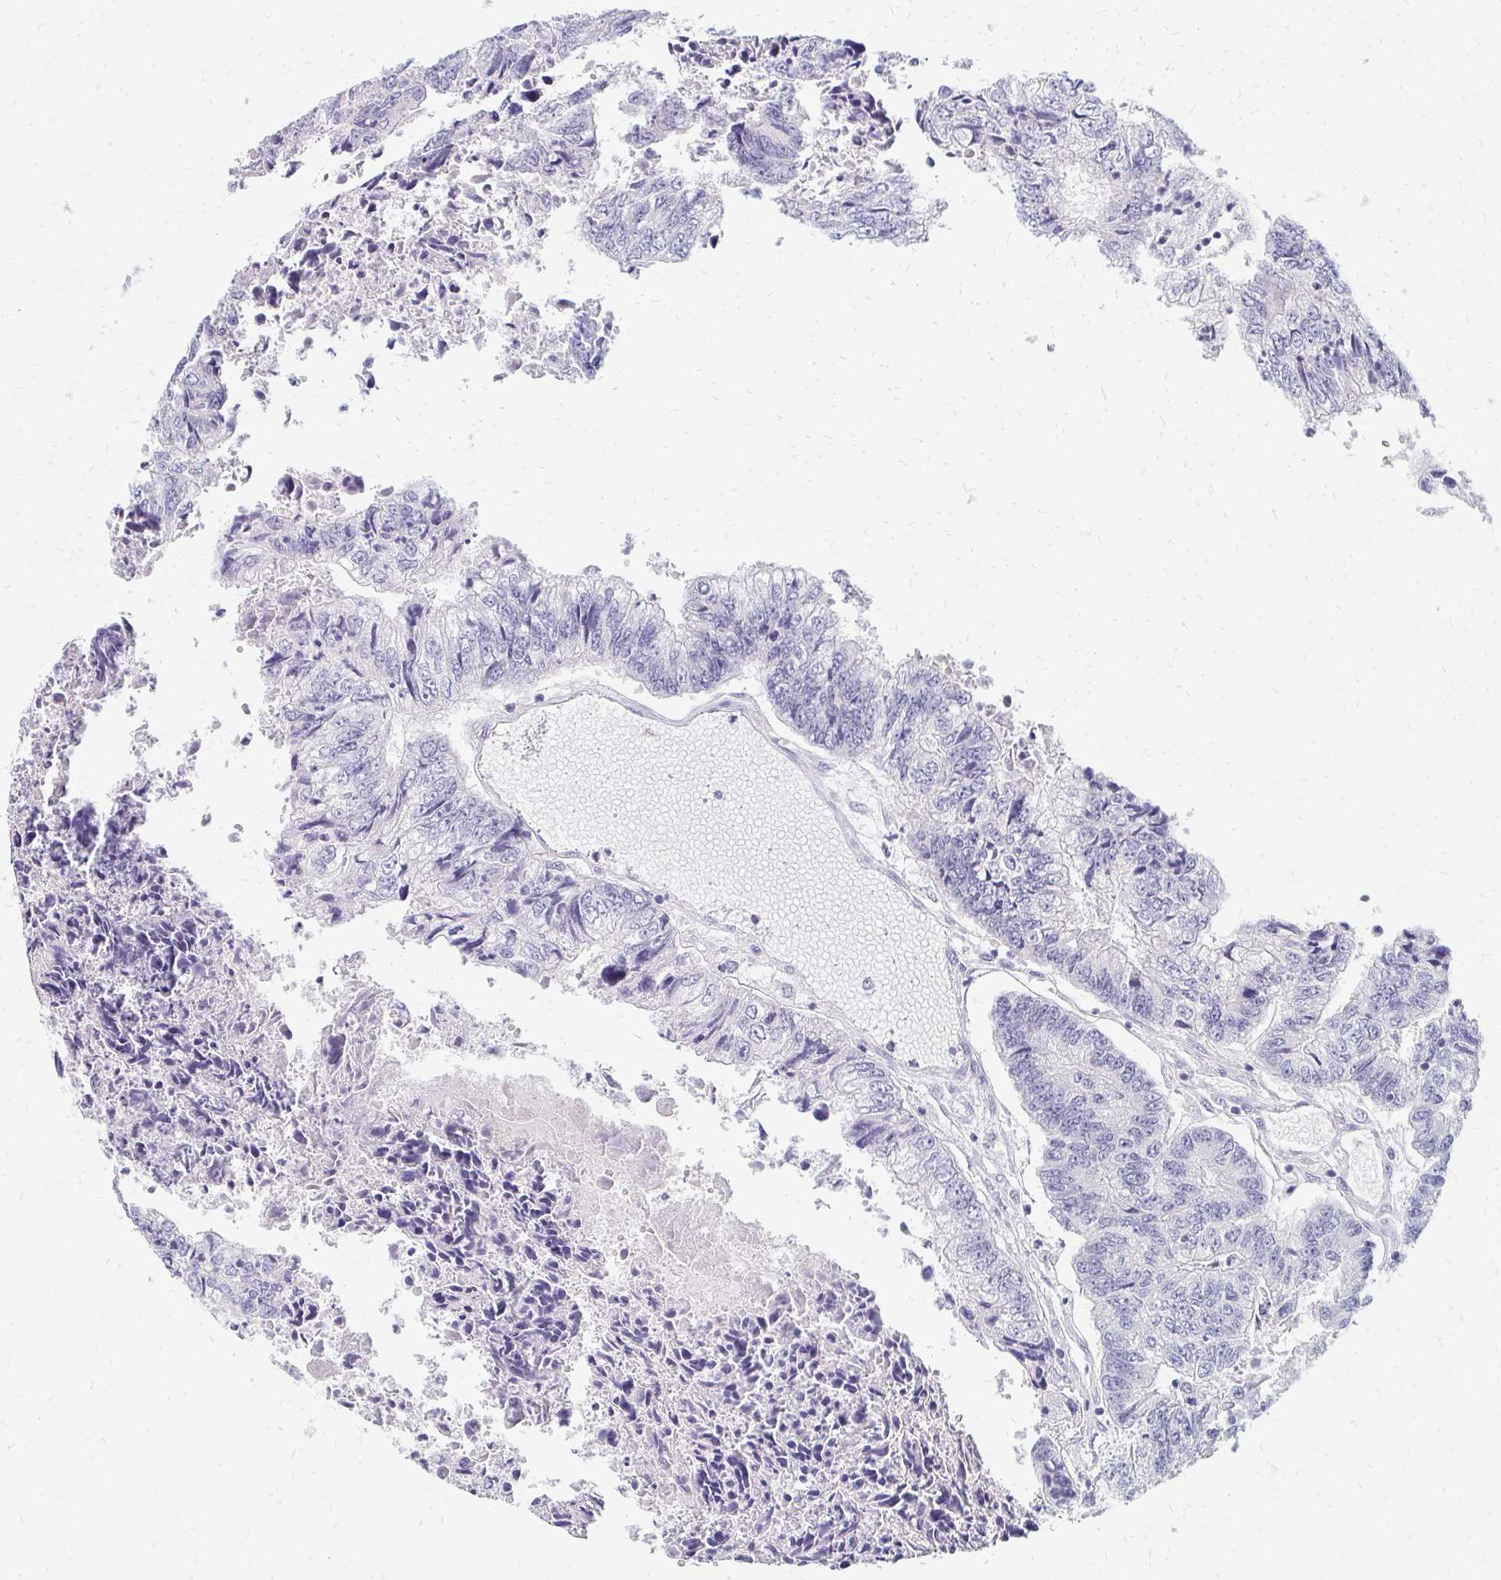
{"staining": {"intensity": "negative", "quantity": "none", "location": "none"}, "tissue": "colorectal cancer", "cell_type": "Tumor cells", "image_type": "cancer", "snomed": [{"axis": "morphology", "description": "Adenocarcinoma, NOS"}, {"axis": "topography", "description": "Colon"}], "caption": "Protein analysis of adenocarcinoma (colorectal) reveals no significant expression in tumor cells.", "gene": "OR10V1", "patient": {"sex": "male", "age": 86}}